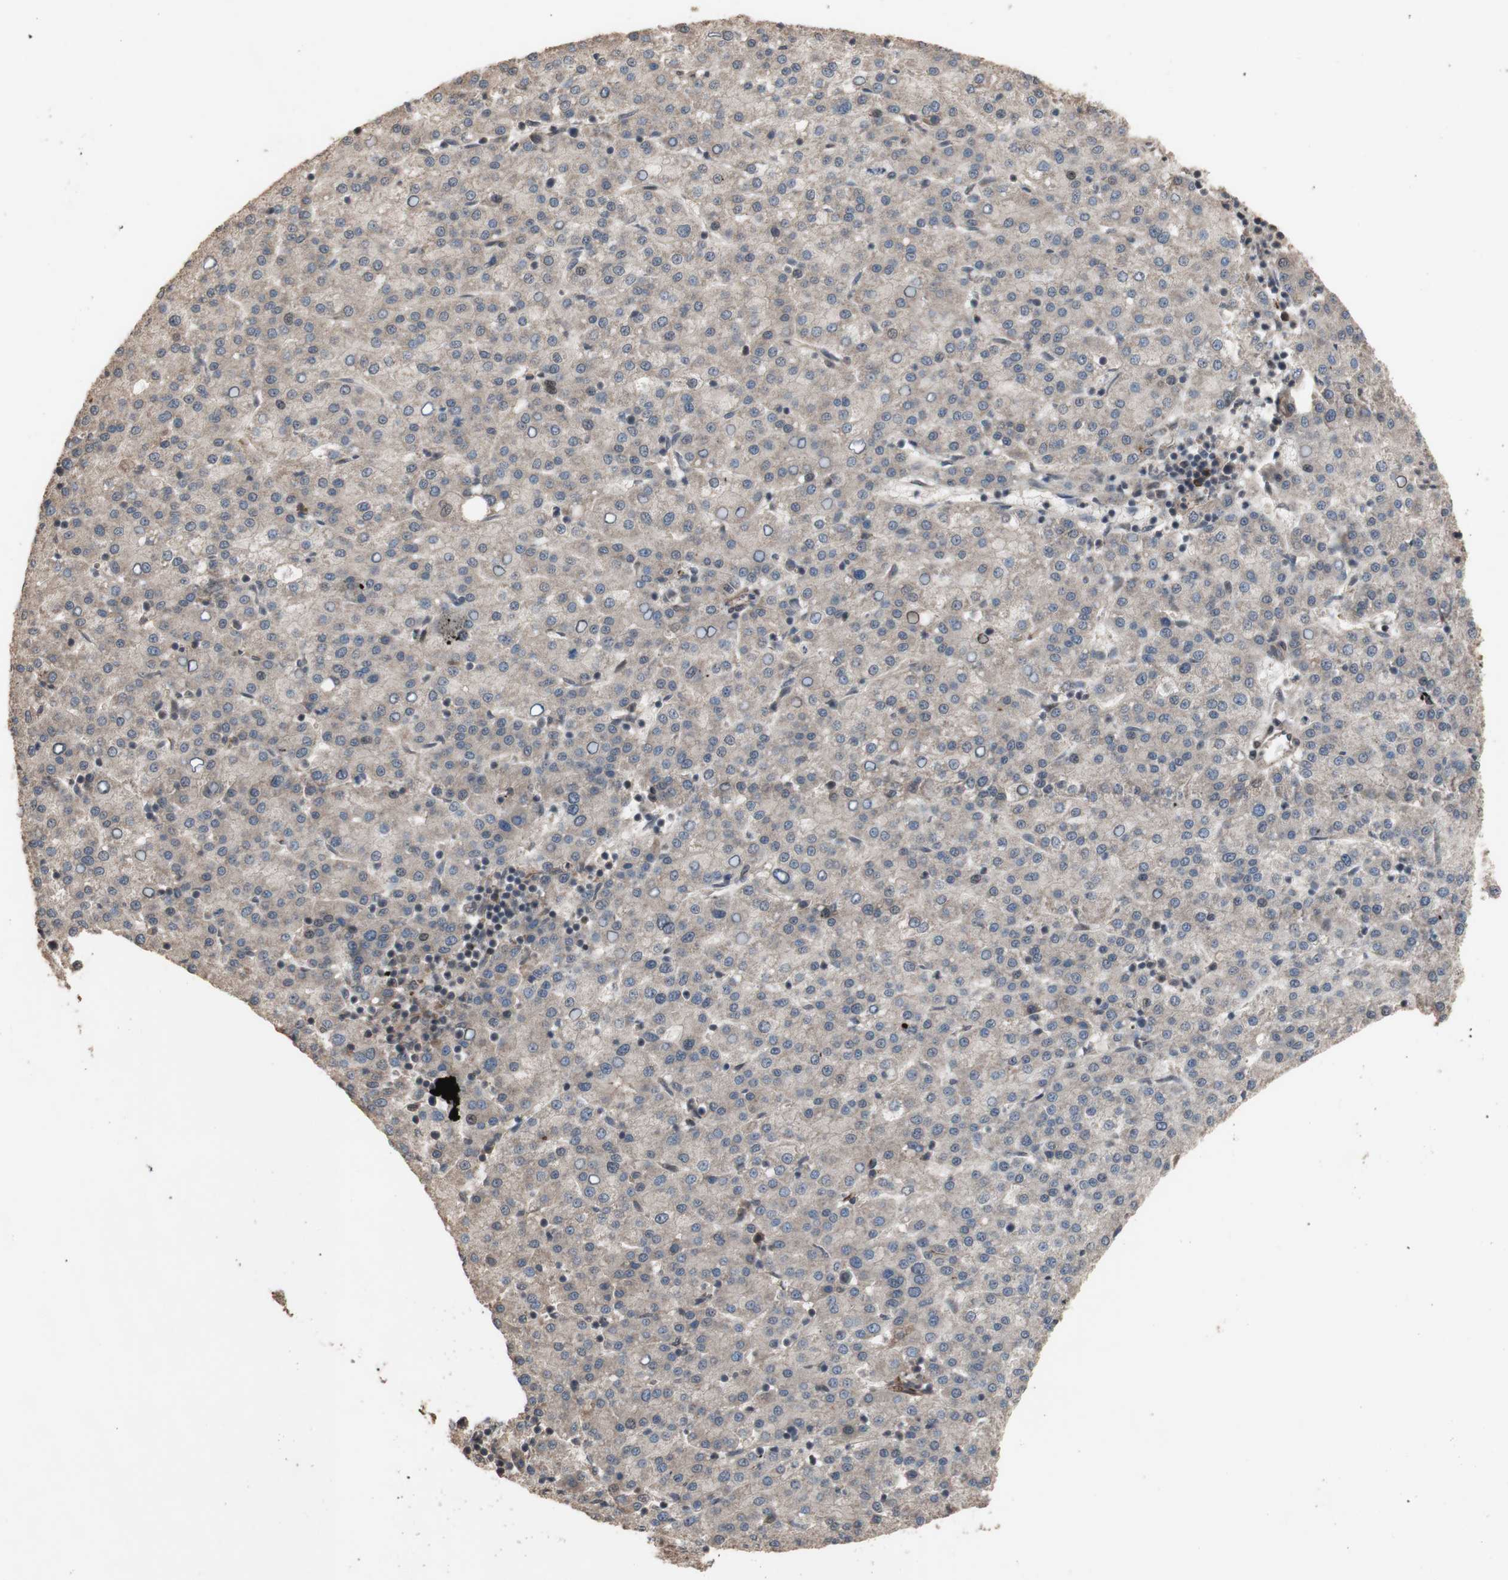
{"staining": {"intensity": "weak", "quantity": ">75%", "location": "cytoplasmic/membranous"}, "tissue": "liver cancer", "cell_type": "Tumor cells", "image_type": "cancer", "snomed": [{"axis": "morphology", "description": "Carcinoma, Hepatocellular, NOS"}, {"axis": "topography", "description": "Liver"}], "caption": "This histopathology image reveals immunohistochemistry (IHC) staining of liver hepatocellular carcinoma, with low weak cytoplasmic/membranous expression in approximately >75% of tumor cells.", "gene": "KANSL1", "patient": {"sex": "female", "age": 58}}